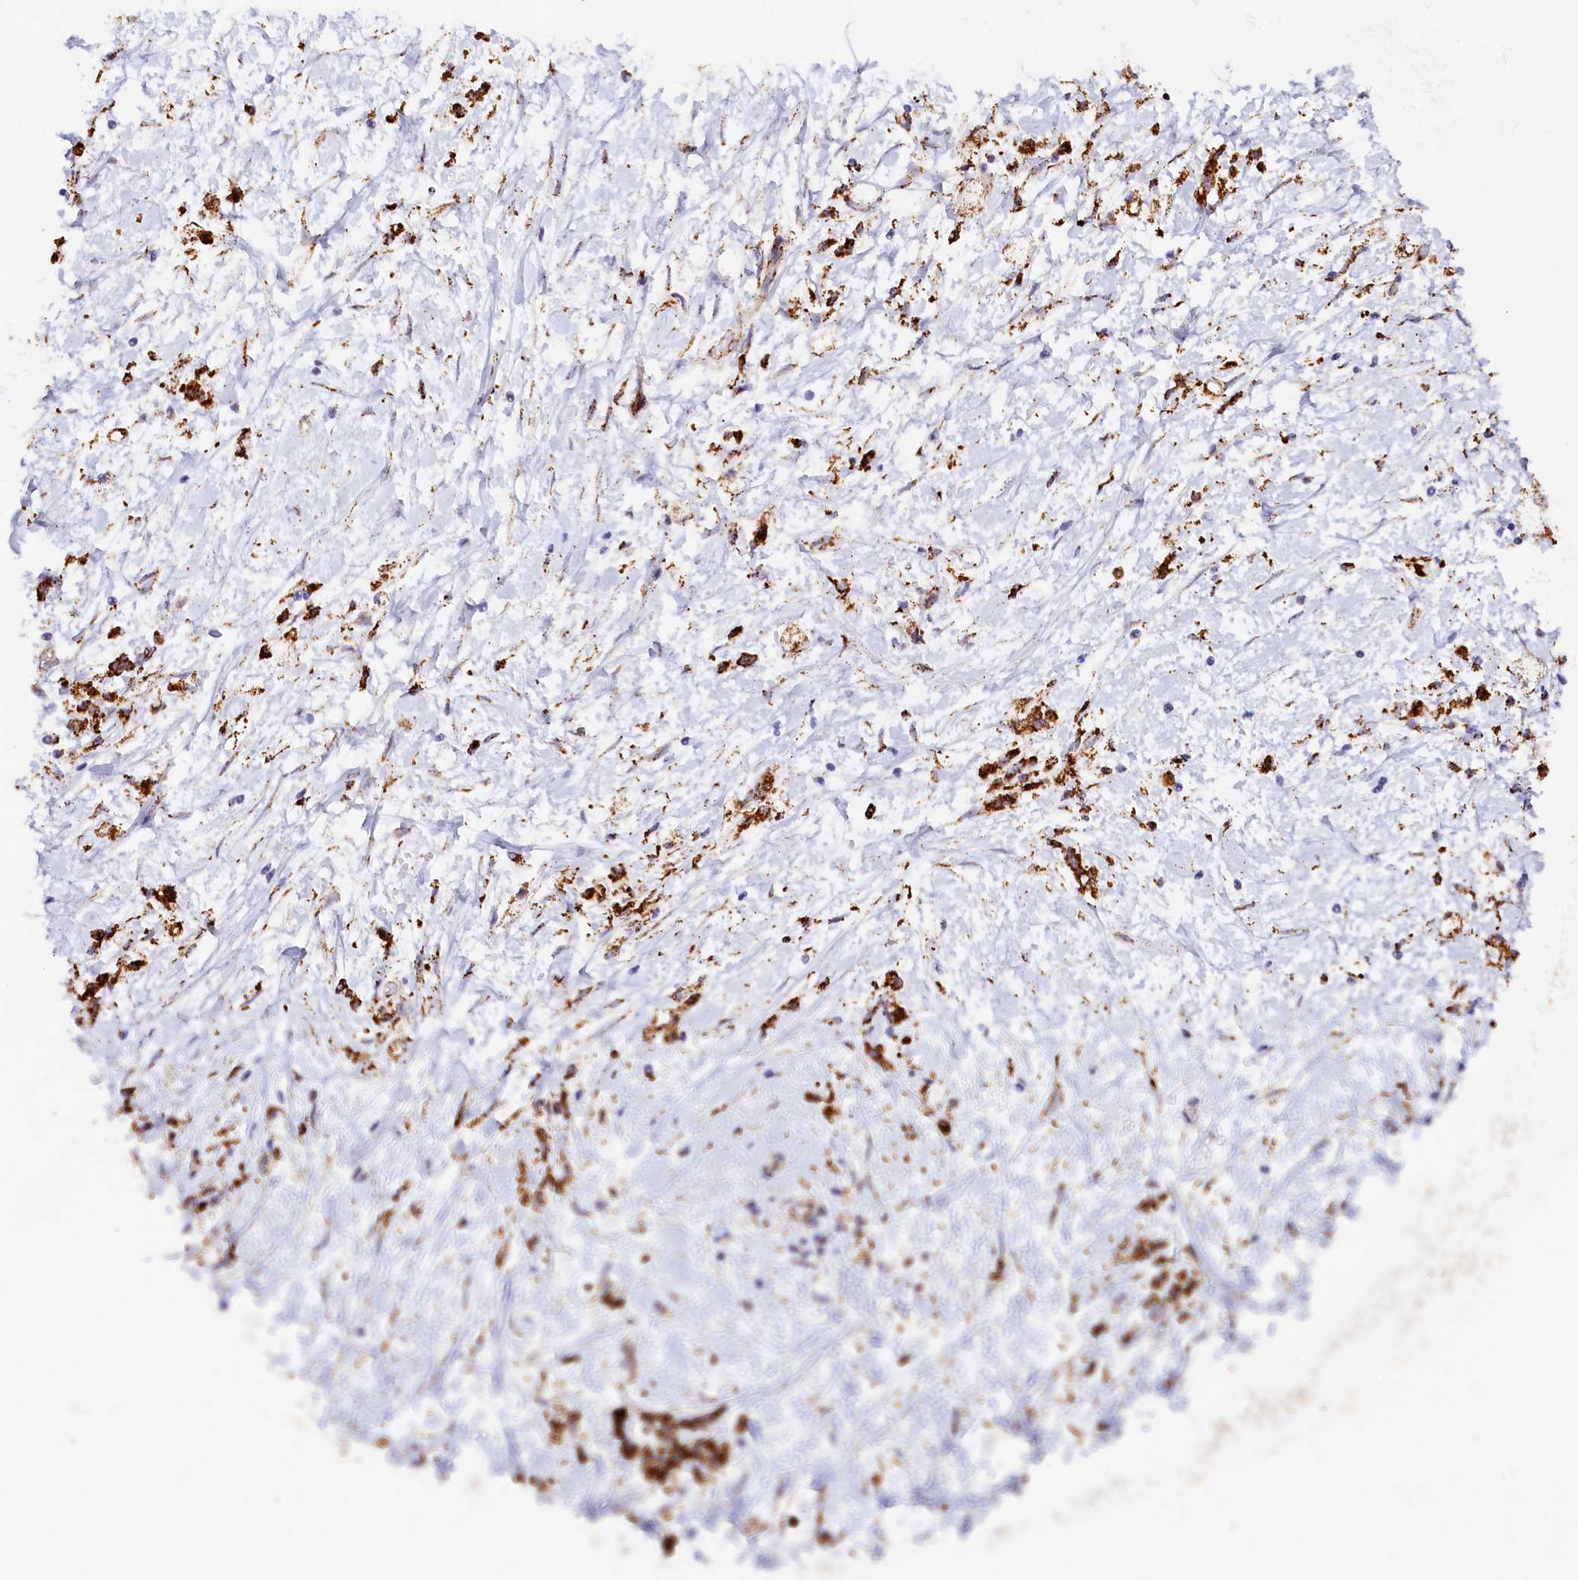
{"staining": {"intensity": "strong", "quantity": ">75%", "location": "cytoplasmic/membranous"}, "tissue": "stomach cancer", "cell_type": "Tumor cells", "image_type": "cancer", "snomed": [{"axis": "morphology", "description": "Adenocarcinoma, NOS"}, {"axis": "topography", "description": "Stomach"}], "caption": "Tumor cells demonstrate high levels of strong cytoplasmic/membranous staining in approximately >75% of cells in stomach adenocarcinoma.", "gene": "AKTIP", "patient": {"sex": "female", "age": 60}}